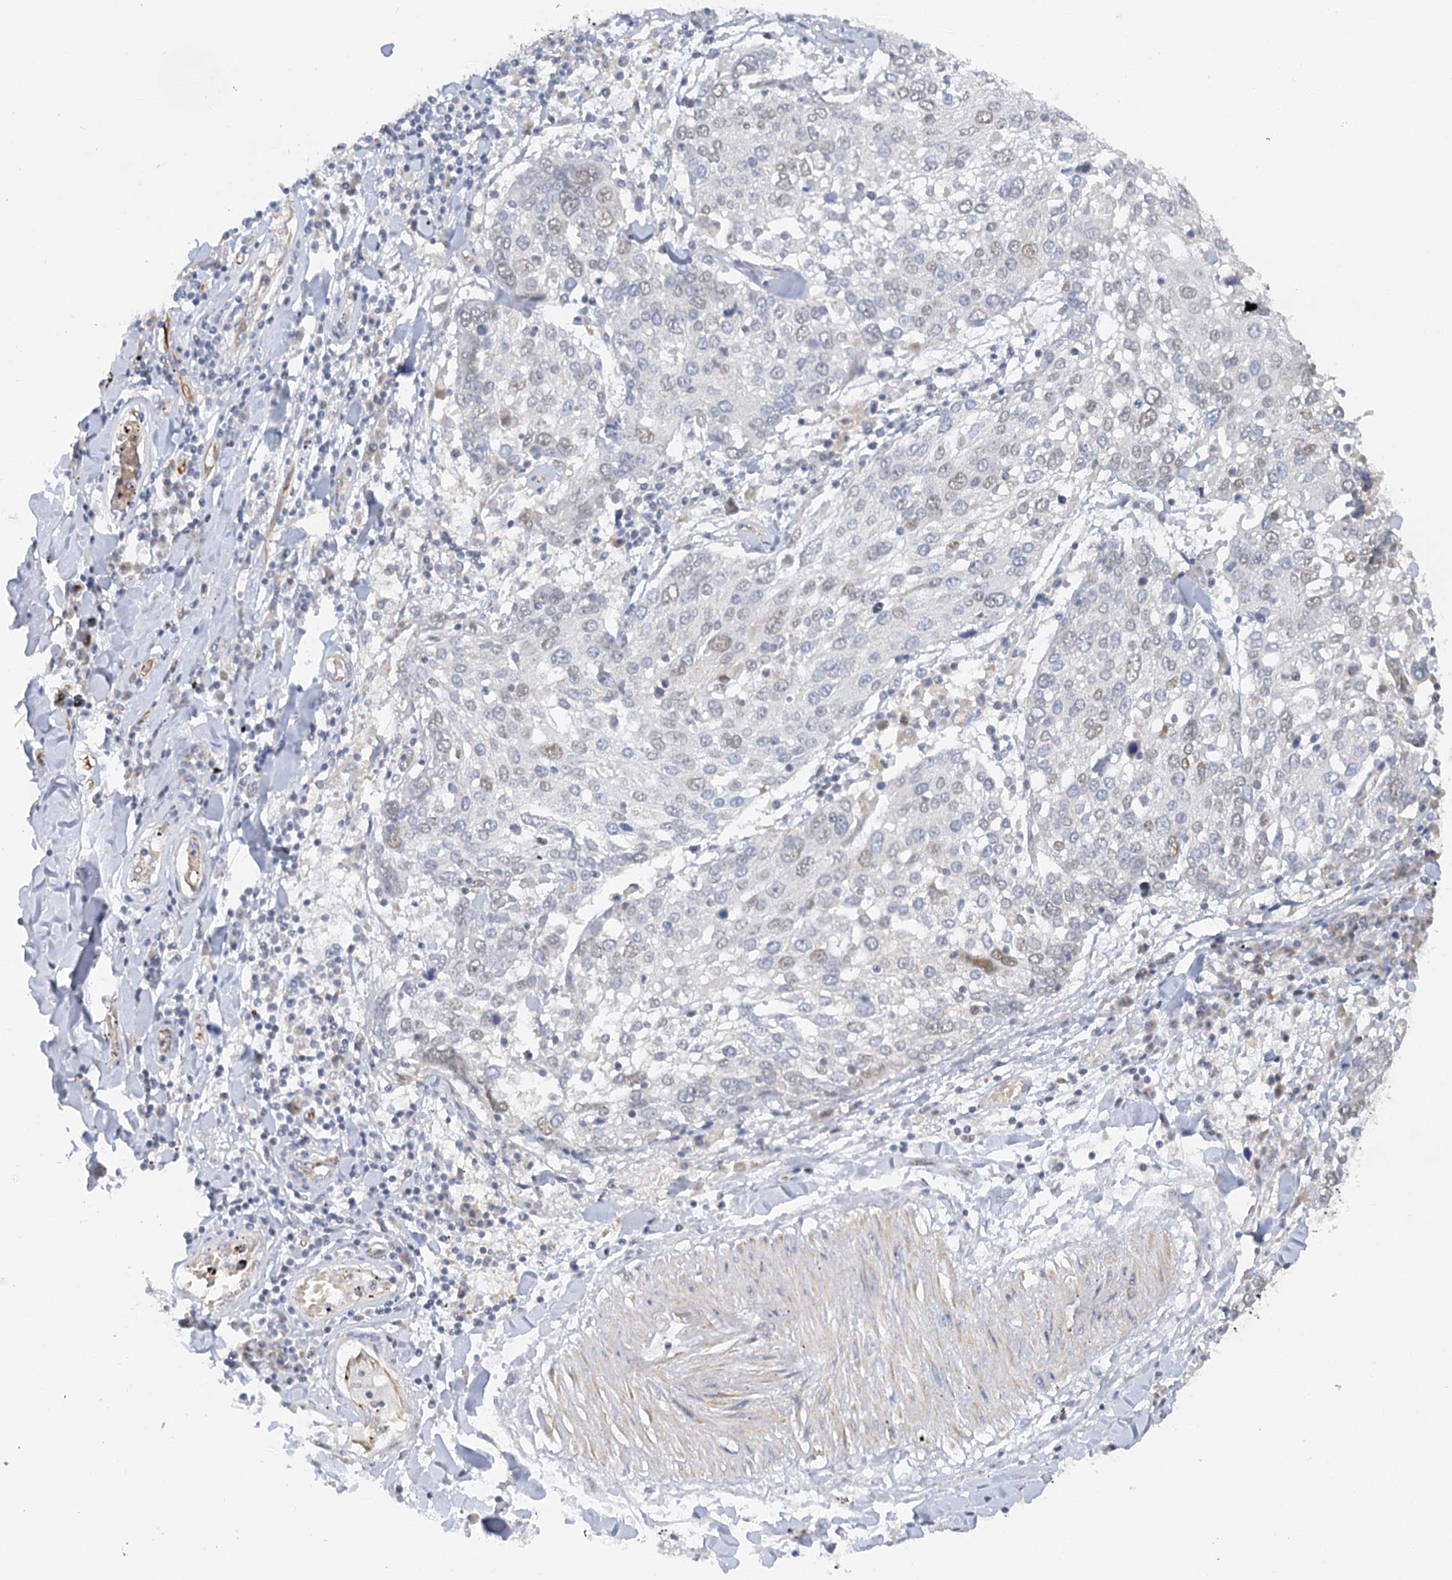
{"staining": {"intensity": "weak", "quantity": "<25%", "location": "nuclear"}, "tissue": "lung cancer", "cell_type": "Tumor cells", "image_type": "cancer", "snomed": [{"axis": "morphology", "description": "Squamous cell carcinoma, NOS"}, {"axis": "topography", "description": "Lung"}], "caption": "Immunohistochemistry (IHC) histopathology image of neoplastic tissue: human lung cancer stained with DAB reveals no significant protein expression in tumor cells.", "gene": "NELL2", "patient": {"sex": "male", "age": 65}}